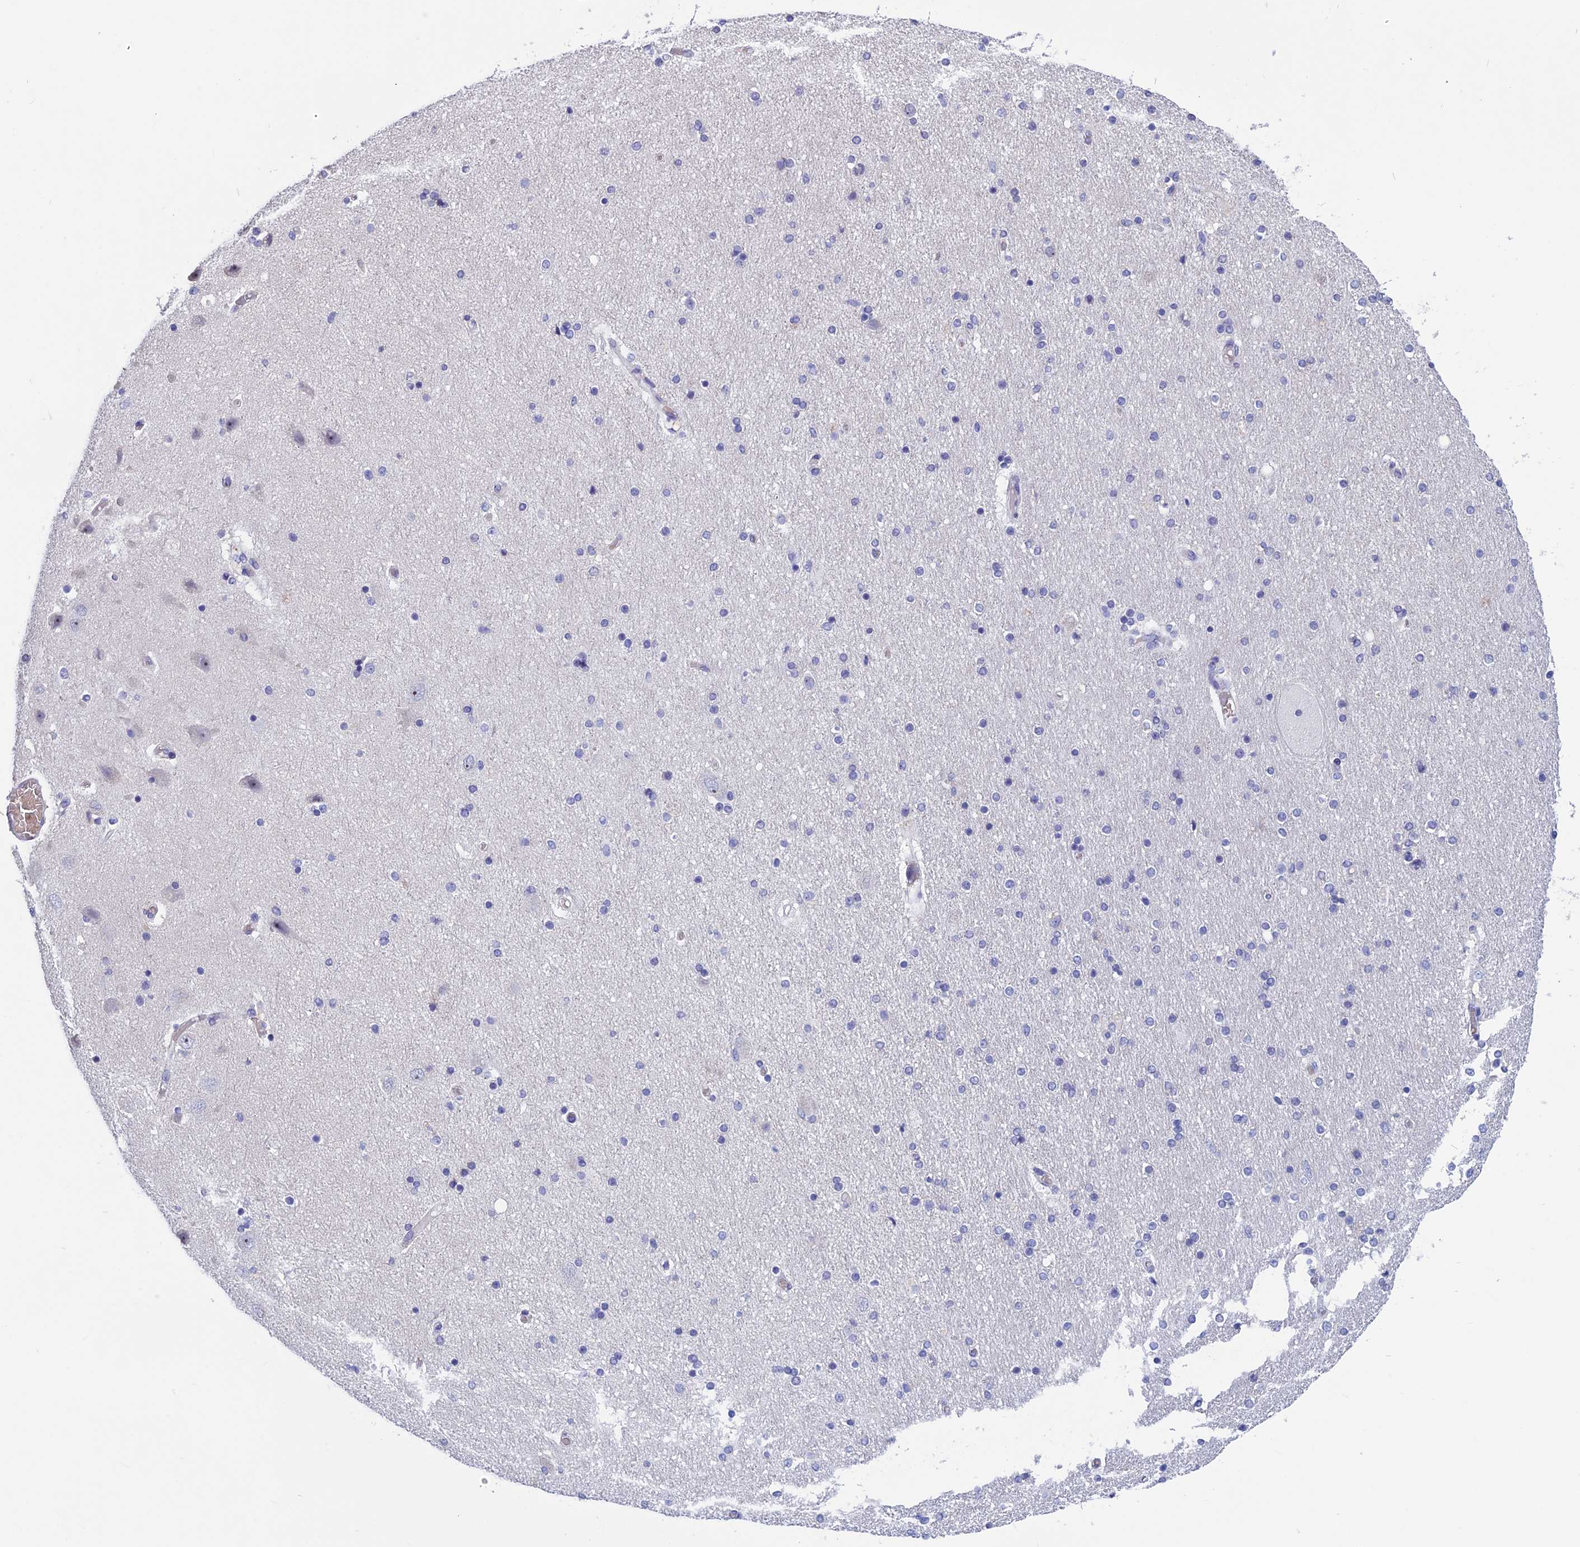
{"staining": {"intensity": "negative", "quantity": "none", "location": "none"}, "tissue": "hippocampus", "cell_type": "Glial cells", "image_type": "normal", "snomed": [{"axis": "morphology", "description": "Normal tissue, NOS"}, {"axis": "topography", "description": "Hippocampus"}], "caption": "Immunohistochemical staining of benign human hippocampus demonstrates no significant staining in glial cells.", "gene": "KNOP1", "patient": {"sex": "female", "age": 54}}